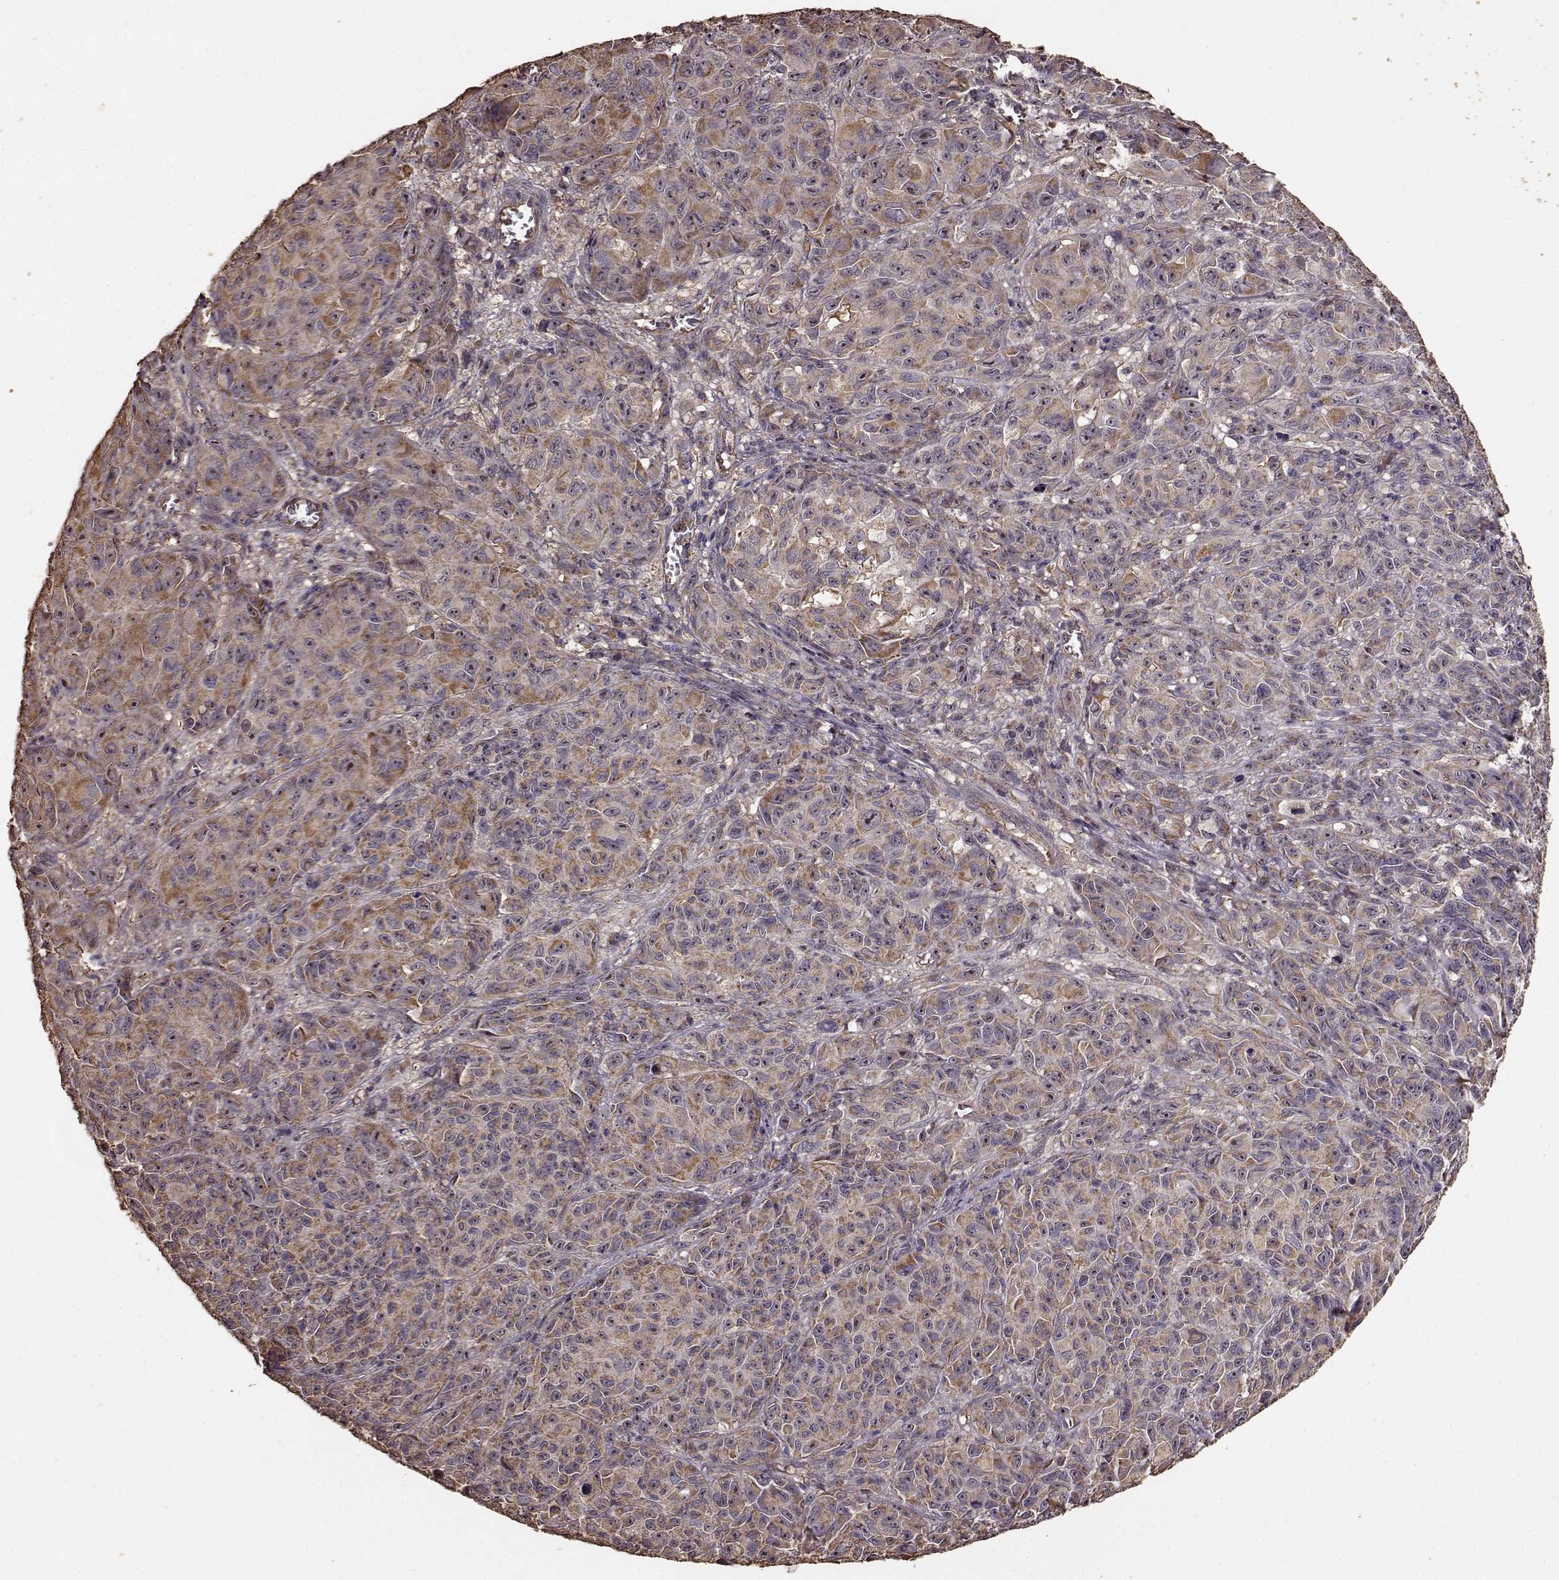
{"staining": {"intensity": "moderate", "quantity": ">75%", "location": "cytoplasmic/membranous"}, "tissue": "melanoma", "cell_type": "Tumor cells", "image_type": "cancer", "snomed": [{"axis": "morphology", "description": "Malignant melanoma, NOS"}, {"axis": "topography", "description": "Vulva, labia, clitoris and Bartholin´s gland, NO"}], "caption": "Malignant melanoma was stained to show a protein in brown. There is medium levels of moderate cytoplasmic/membranous expression in approximately >75% of tumor cells. (DAB IHC, brown staining for protein, blue staining for nuclei).", "gene": "PTGES2", "patient": {"sex": "female", "age": 75}}